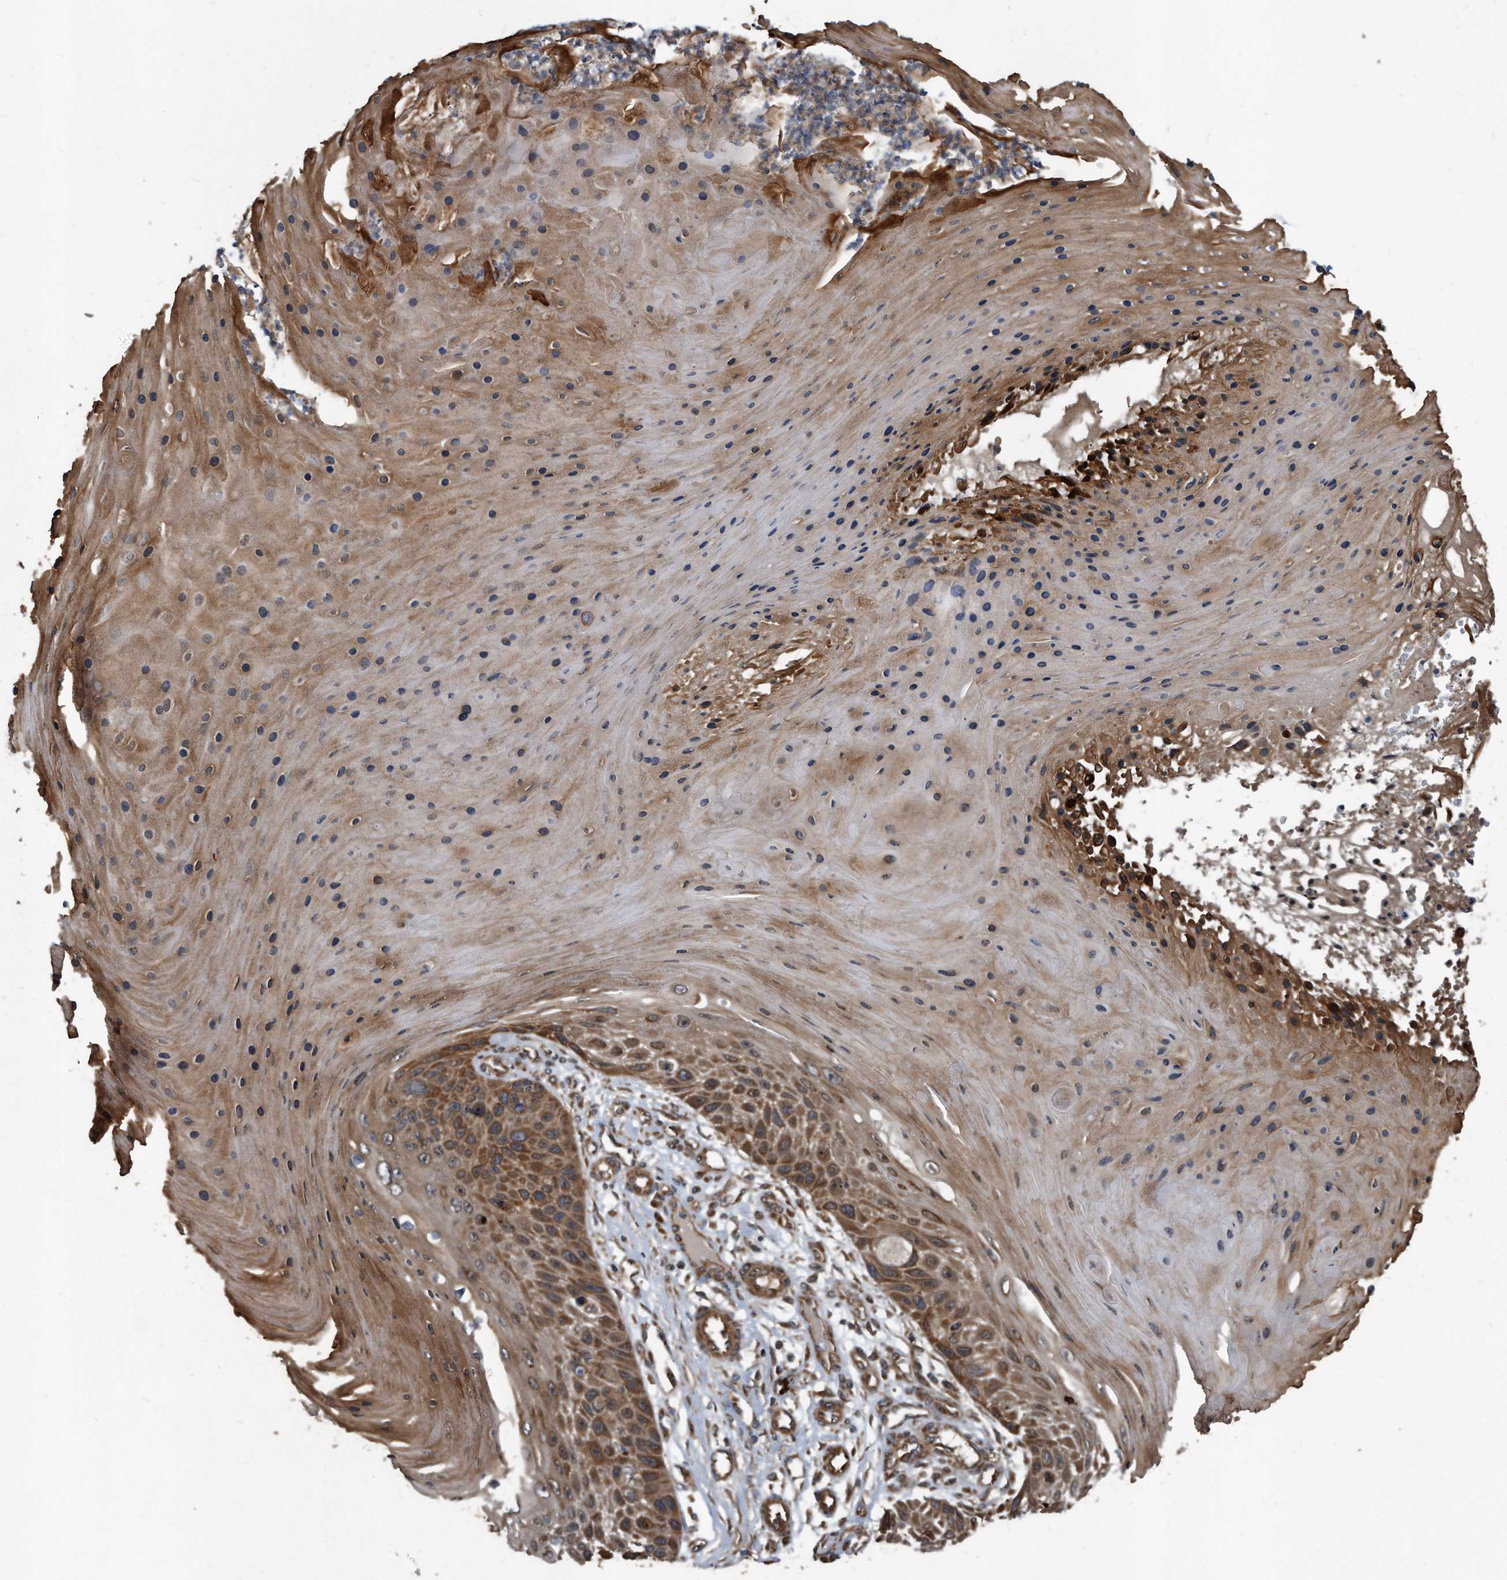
{"staining": {"intensity": "moderate", "quantity": ">75%", "location": "cytoplasmic/membranous"}, "tissue": "skin cancer", "cell_type": "Tumor cells", "image_type": "cancer", "snomed": [{"axis": "morphology", "description": "Squamous cell carcinoma, NOS"}, {"axis": "topography", "description": "Skin"}], "caption": "Immunohistochemistry (IHC) of human skin cancer (squamous cell carcinoma) demonstrates medium levels of moderate cytoplasmic/membranous positivity in about >75% of tumor cells. (DAB (3,3'-diaminobenzidine) = brown stain, brightfield microscopy at high magnification).", "gene": "FAM136A", "patient": {"sex": "female", "age": 88}}